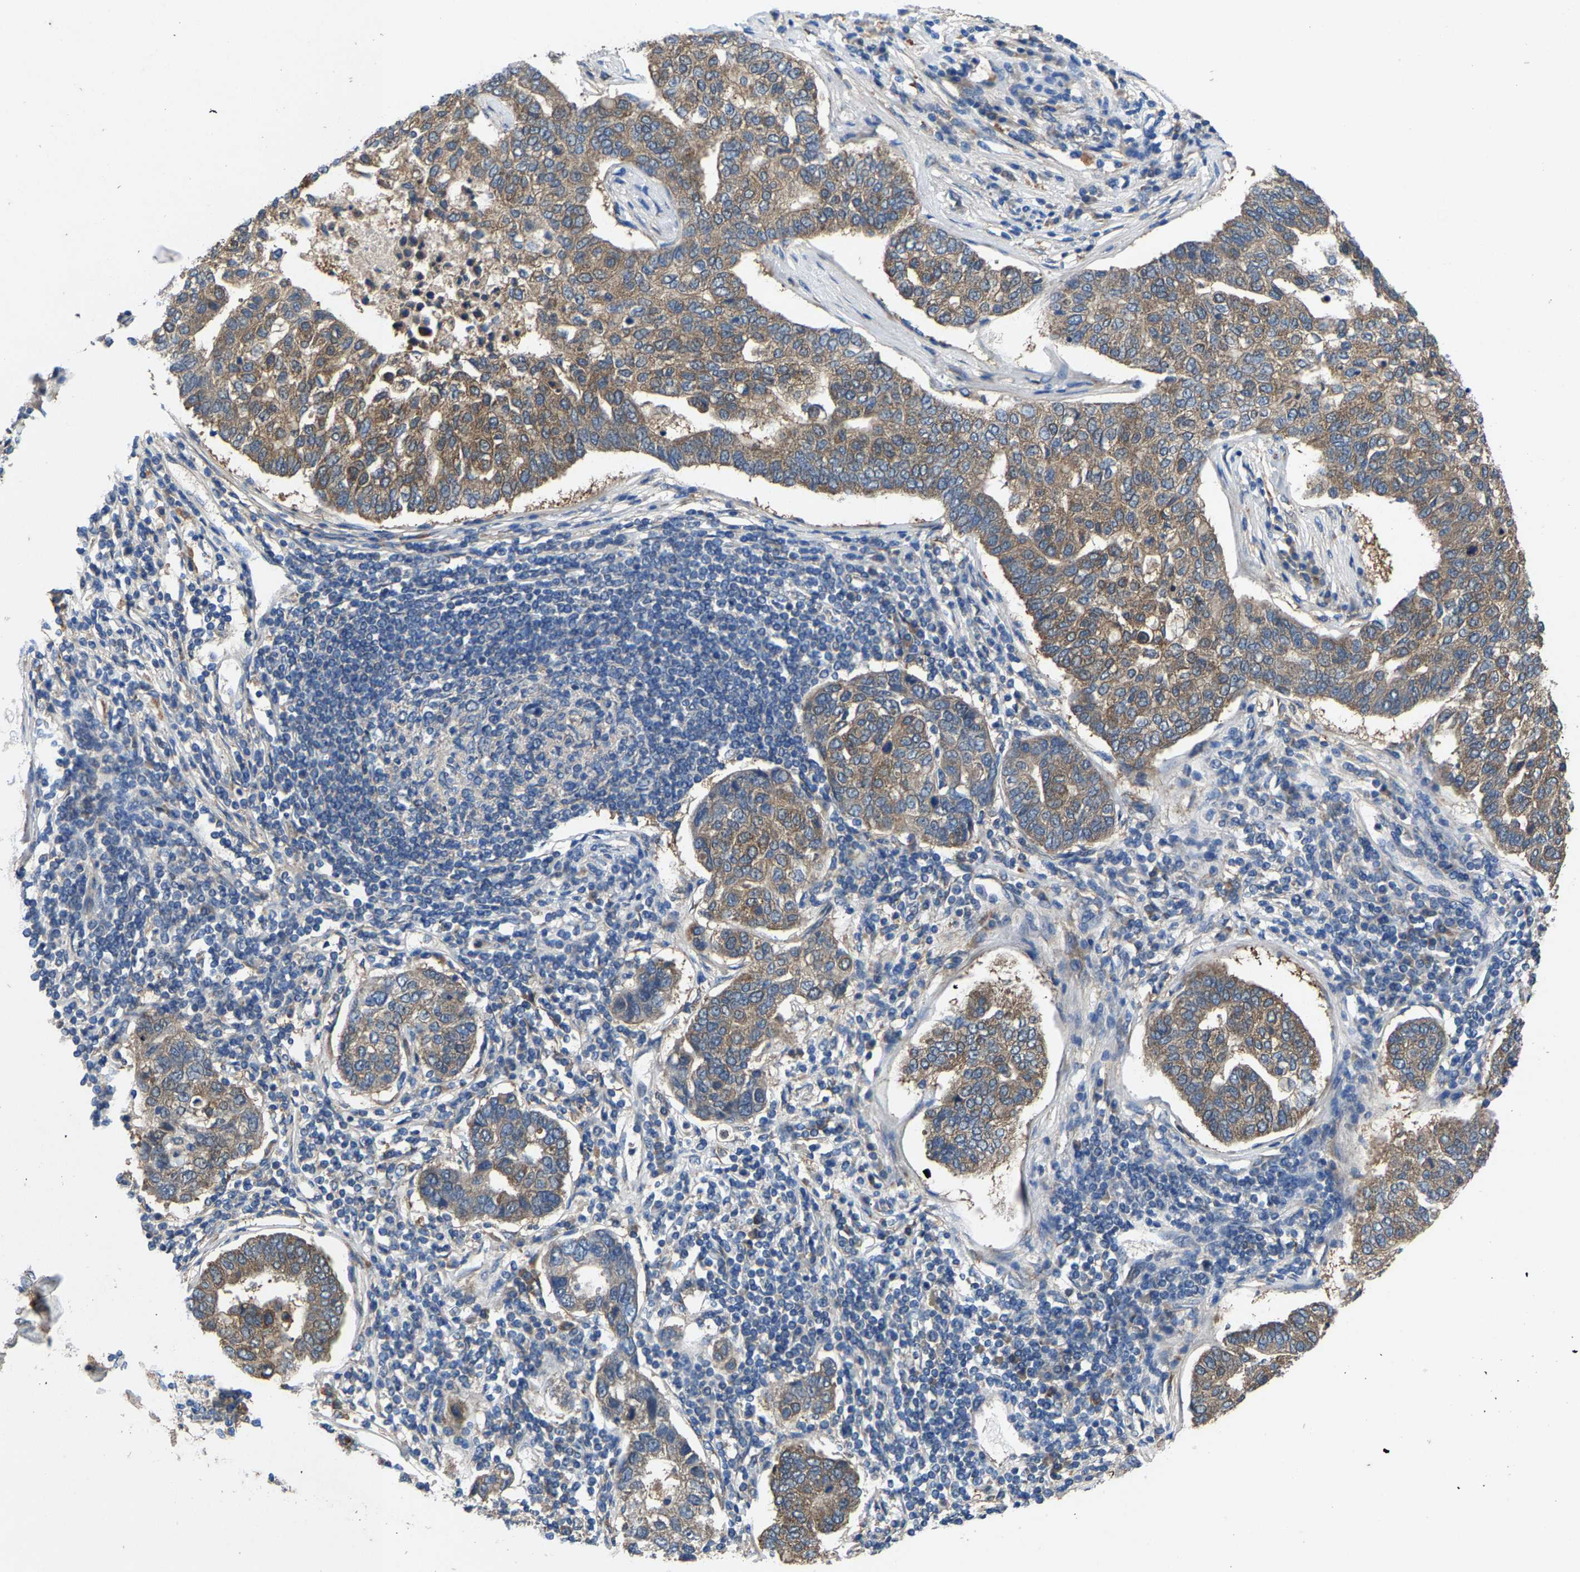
{"staining": {"intensity": "moderate", "quantity": ">75%", "location": "cytoplasmic/membranous"}, "tissue": "pancreatic cancer", "cell_type": "Tumor cells", "image_type": "cancer", "snomed": [{"axis": "morphology", "description": "Adenocarcinoma, NOS"}, {"axis": "topography", "description": "Pancreas"}], "caption": "Approximately >75% of tumor cells in human pancreatic cancer (adenocarcinoma) exhibit moderate cytoplasmic/membranous protein staining as visualized by brown immunohistochemical staining.", "gene": "PDP1", "patient": {"sex": "female", "age": 61}}